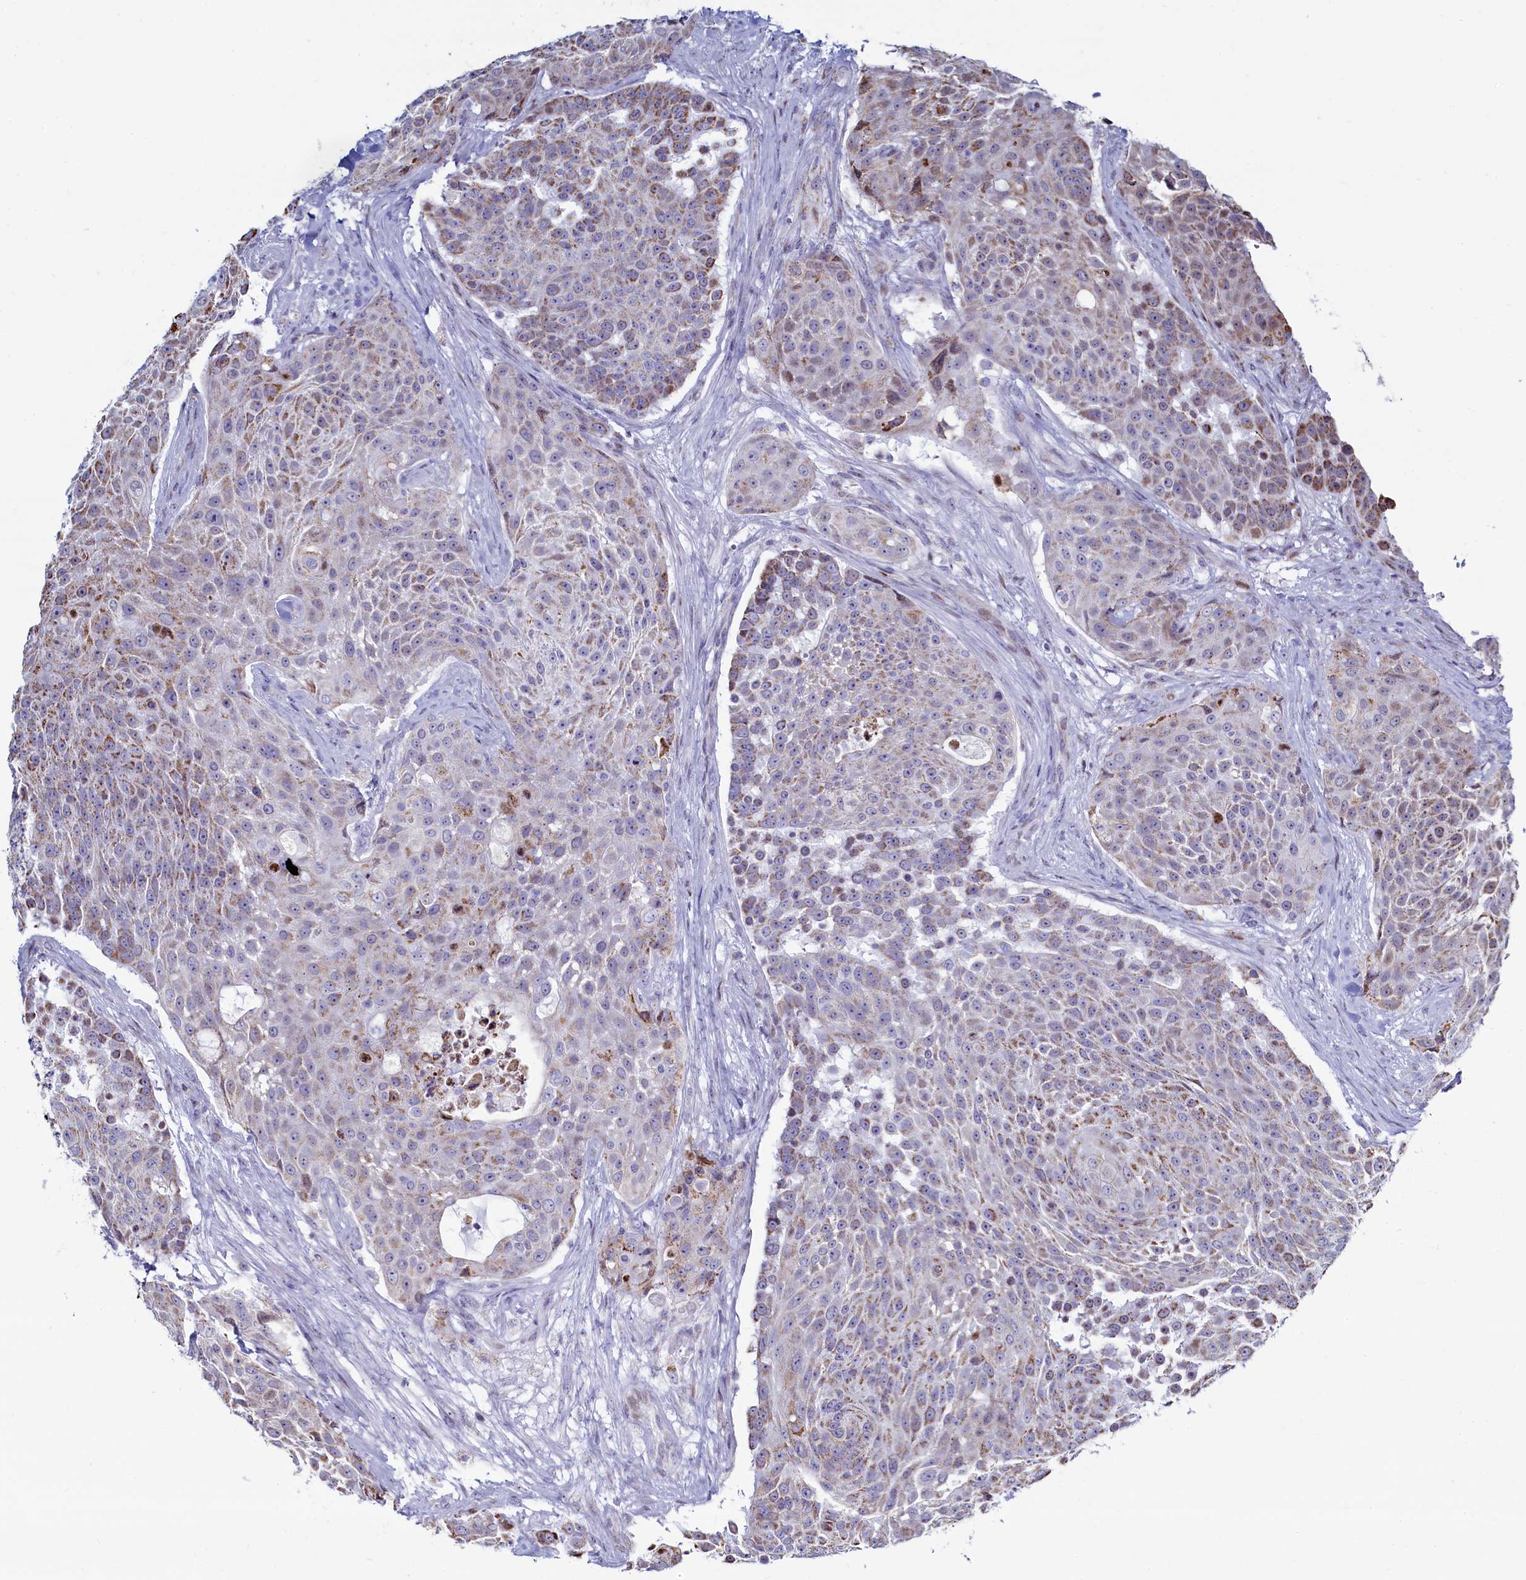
{"staining": {"intensity": "moderate", "quantity": "<25%", "location": "cytoplasmic/membranous"}, "tissue": "urothelial cancer", "cell_type": "Tumor cells", "image_type": "cancer", "snomed": [{"axis": "morphology", "description": "Urothelial carcinoma, High grade"}, {"axis": "topography", "description": "Urinary bladder"}], "caption": "Immunohistochemical staining of human urothelial carcinoma (high-grade) demonstrates moderate cytoplasmic/membranous protein positivity in approximately <25% of tumor cells.", "gene": "HDGFL3", "patient": {"sex": "female", "age": 63}}